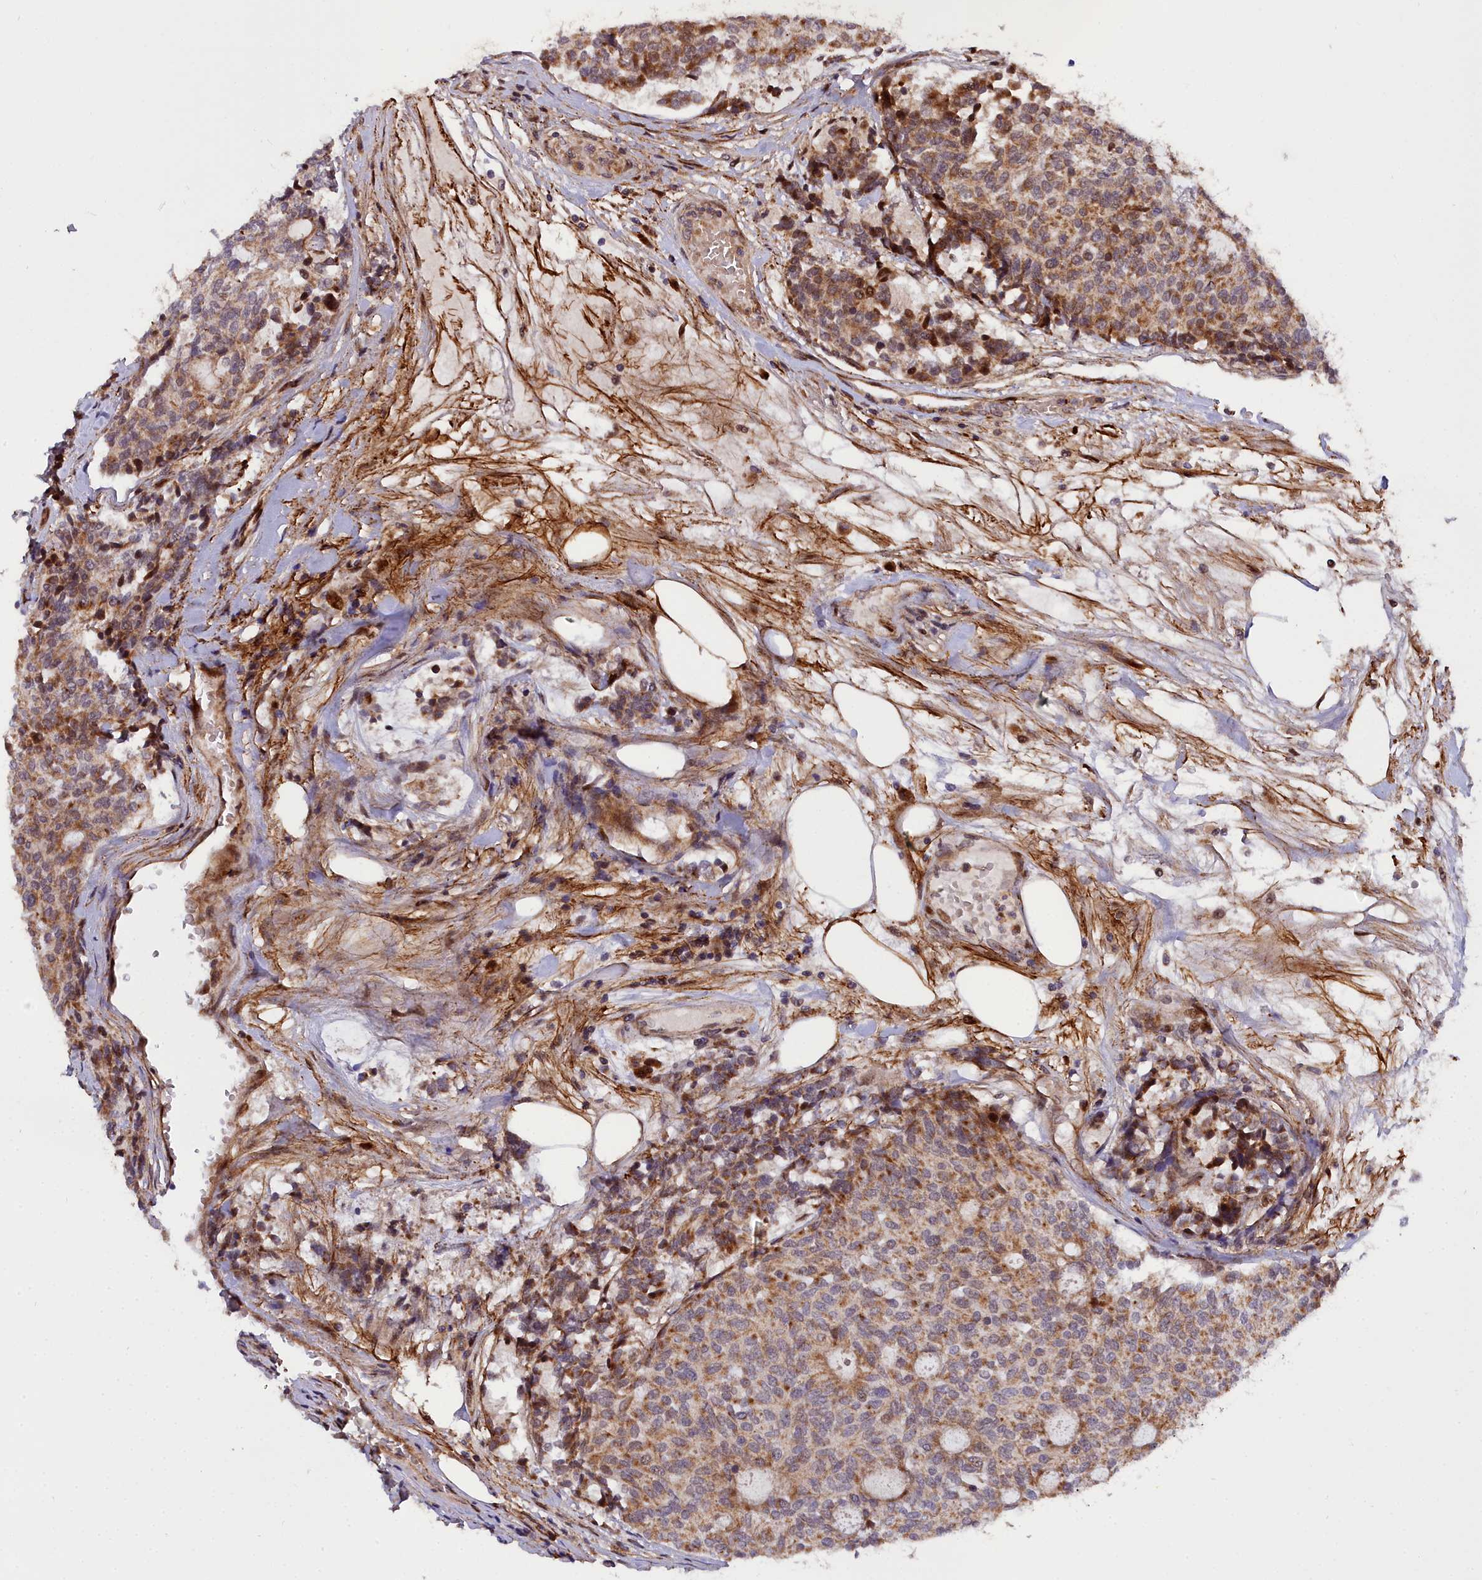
{"staining": {"intensity": "moderate", "quantity": ">75%", "location": "cytoplasmic/membranous"}, "tissue": "carcinoid", "cell_type": "Tumor cells", "image_type": "cancer", "snomed": [{"axis": "morphology", "description": "Carcinoid, malignant, NOS"}, {"axis": "topography", "description": "Pancreas"}], "caption": "Immunohistochemical staining of carcinoid (malignant) shows medium levels of moderate cytoplasmic/membranous protein positivity in approximately >75% of tumor cells. Nuclei are stained in blue.", "gene": "MRPS11", "patient": {"sex": "female", "age": 54}}